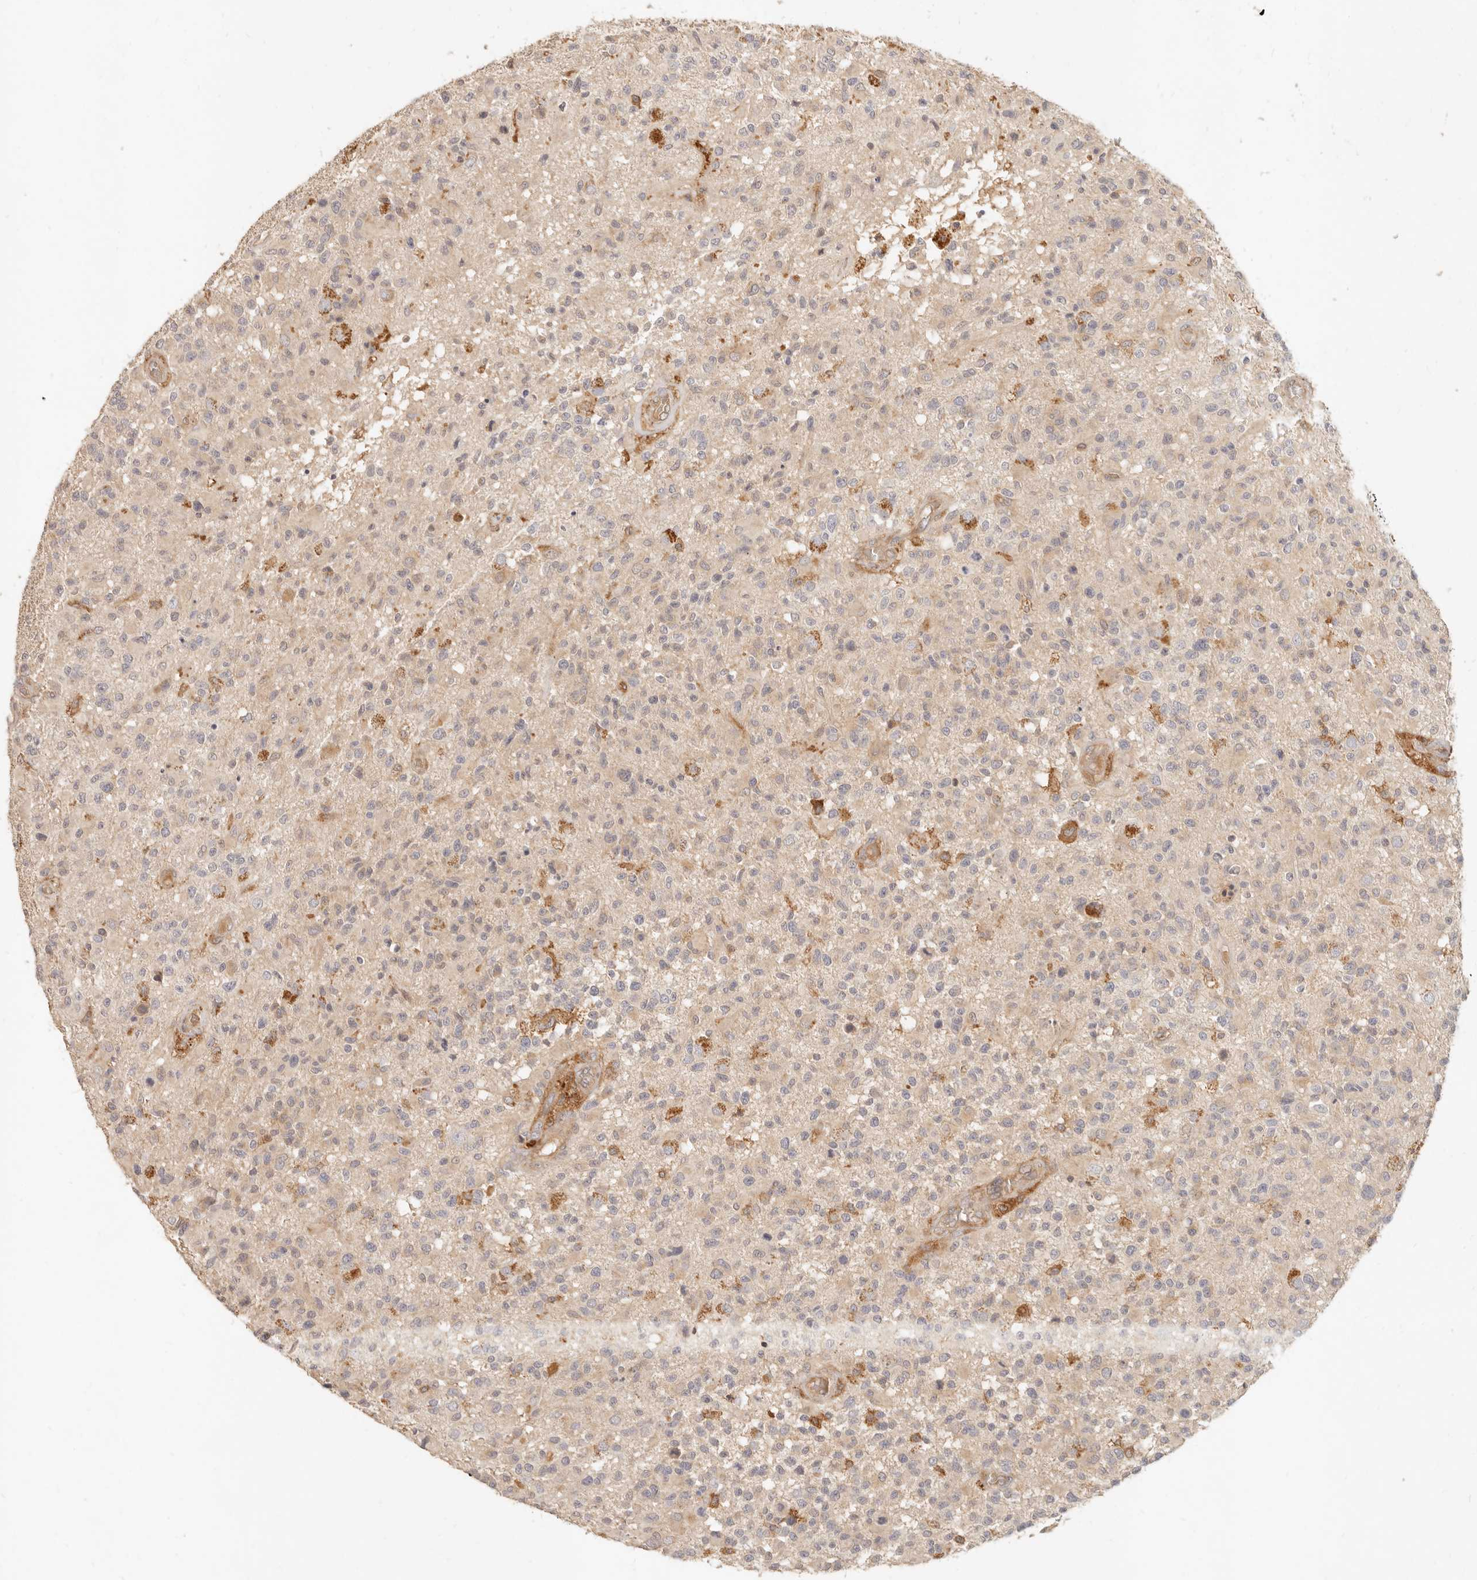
{"staining": {"intensity": "weak", "quantity": "<25%", "location": "cytoplasmic/membranous"}, "tissue": "glioma", "cell_type": "Tumor cells", "image_type": "cancer", "snomed": [{"axis": "morphology", "description": "Glioma, malignant, High grade"}, {"axis": "morphology", "description": "Glioblastoma, NOS"}, {"axis": "topography", "description": "Brain"}], "caption": "This photomicrograph is of glioblastoma stained with IHC to label a protein in brown with the nuclei are counter-stained blue. There is no staining in tumor cells. (Brightfield microscopy of DAB immunohistochemistry (IHC) at high magnification).", "gene": "NECAP2", "patient": {"sex": "male", "age": 60}}